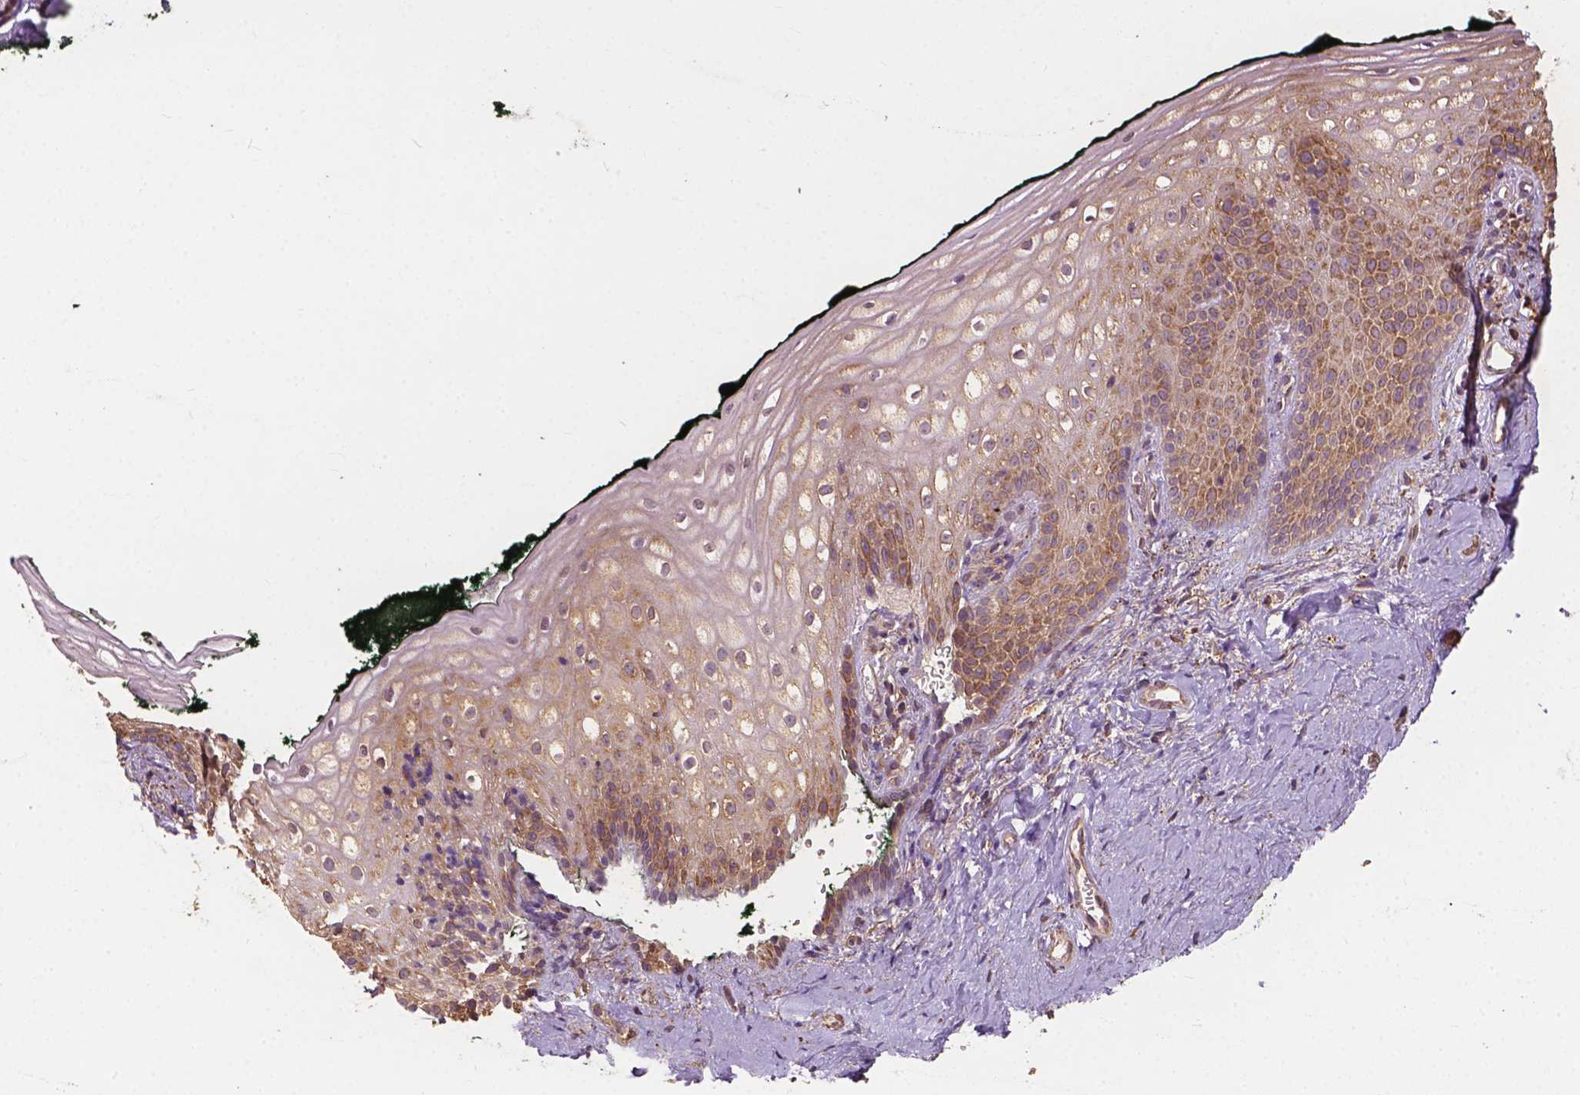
{"staining": {"intensity": "moderate", "quantity": "25%-75%", "location": "cytoplasmic/membranous"}, "tissue": "vagina", "cell_type": "Squamous epithelial cells", "image_type": "normal", "snomed": [{"axis": "morphology", "description": "Normal tissue, NOS"}, {"axis": "topography", "description": "Vagina"}], "caption": "Immunohistochemistry staining of unremarkable vagina, which displays medium levels of moderate cytoplasmic/membranous positivity in about 25%-75% of squamous epithelial cells indicating moderate cytoplasmic/membranous protein staining. The staining was performed using DAB (3,3'-diaminobenzidine) (brown) for protein detection and nuclei were counterstained in hematoxylin (blue).", "gene": "G3BP1", "patient": {"sex": "female", "age": 47}}